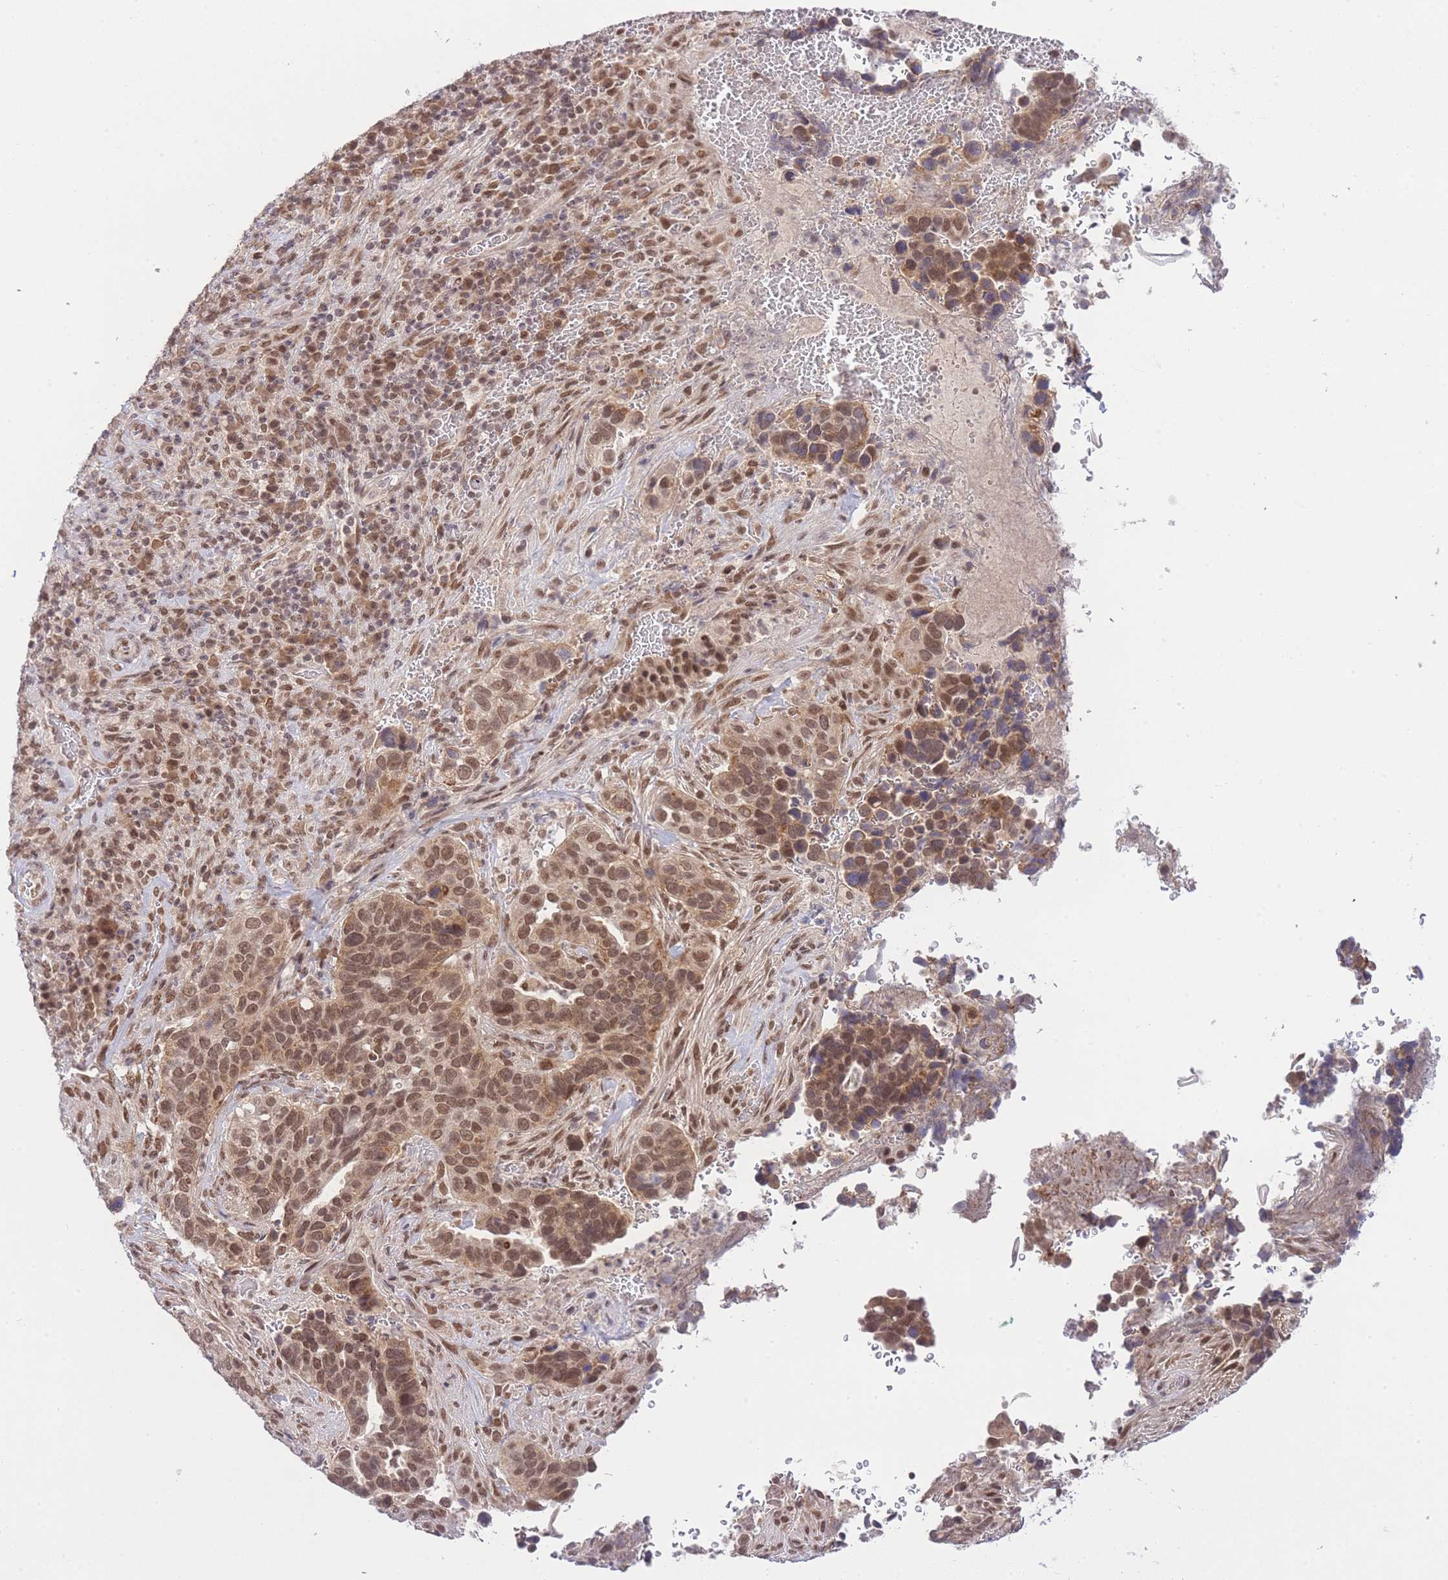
{"staining": {"intensity": "moderate", "quantity": ">75%", "location": "cytoplasmic/membranous,nuclear"}, "tissue": "cervical cancer", "cell_type": "Tumor cells", "image_type": "cancer", "snomed": [{"axis": "morphology", "description": "Squamous cell carcinoma, NOS"}, {"axis": "topography", "description": "Cervix"}], "caption": "The histopathology image shows staining of cervical squamous cell carcinoma, revealing moderate cytoplasmic/membranous and nuclear protein expression (brown color) within tumor cells.", "gene": "TMED3", "patient": {"sex": "female", "age": 38}}